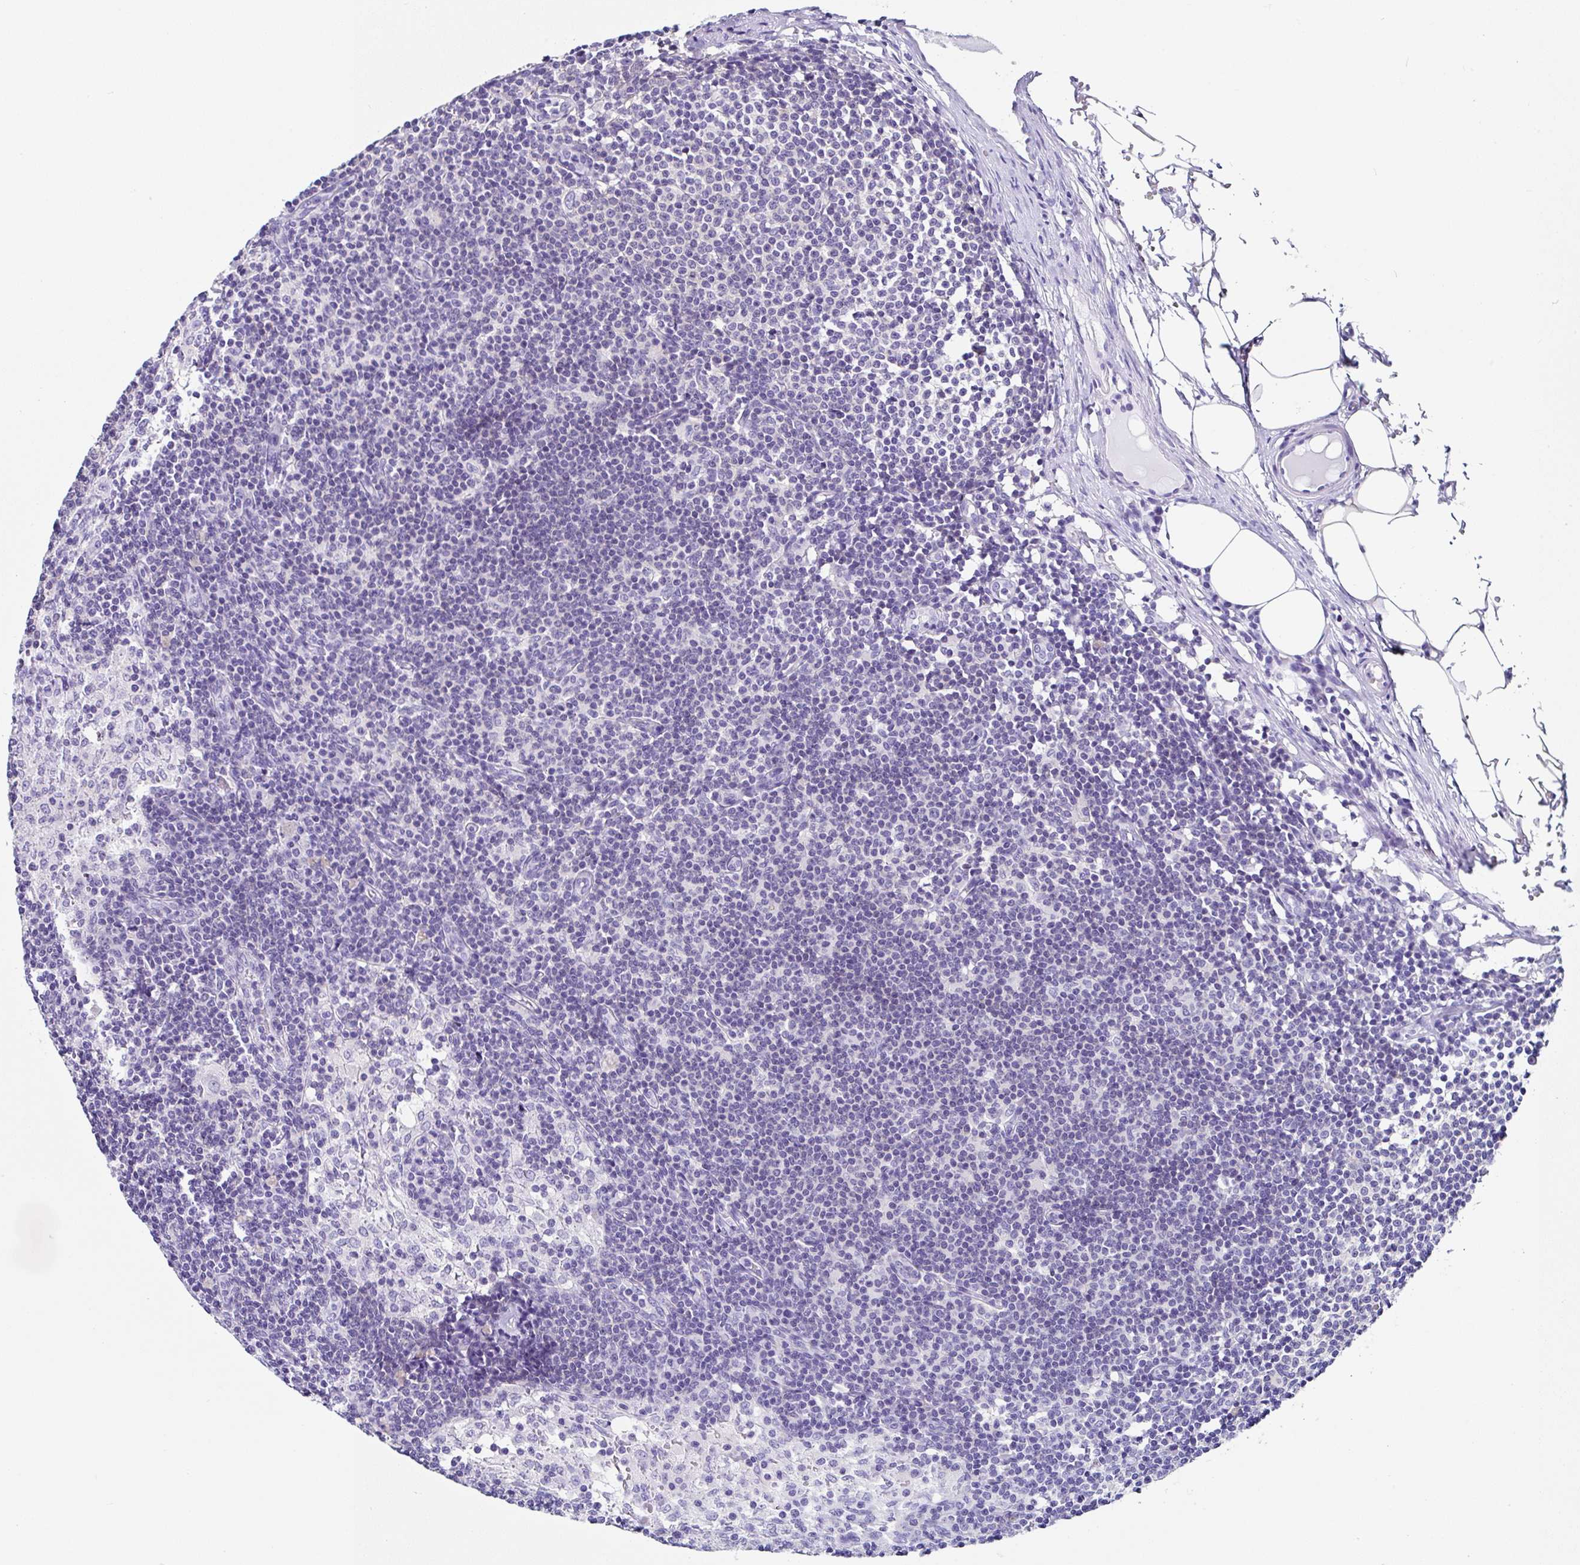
{"staining": {"intensity": "negative", "quantity": "none", "location": "none"}, "tissue": "lymph node", "cell_type": "Germinal center cells", "image_type": "normal", "snomed": [{"axis": "morphology", "description": "Normal tissue, NOS"}, {"axis": "topography", "description": "Lymph node"}], "caption": "Immunohistochemistry image of normal human lymph node stained for a protein (brown), which demonstrates no staining in germinal center cells.", "gene": "UGT3A1", "patient": {"sex": "male", "age": 49}}